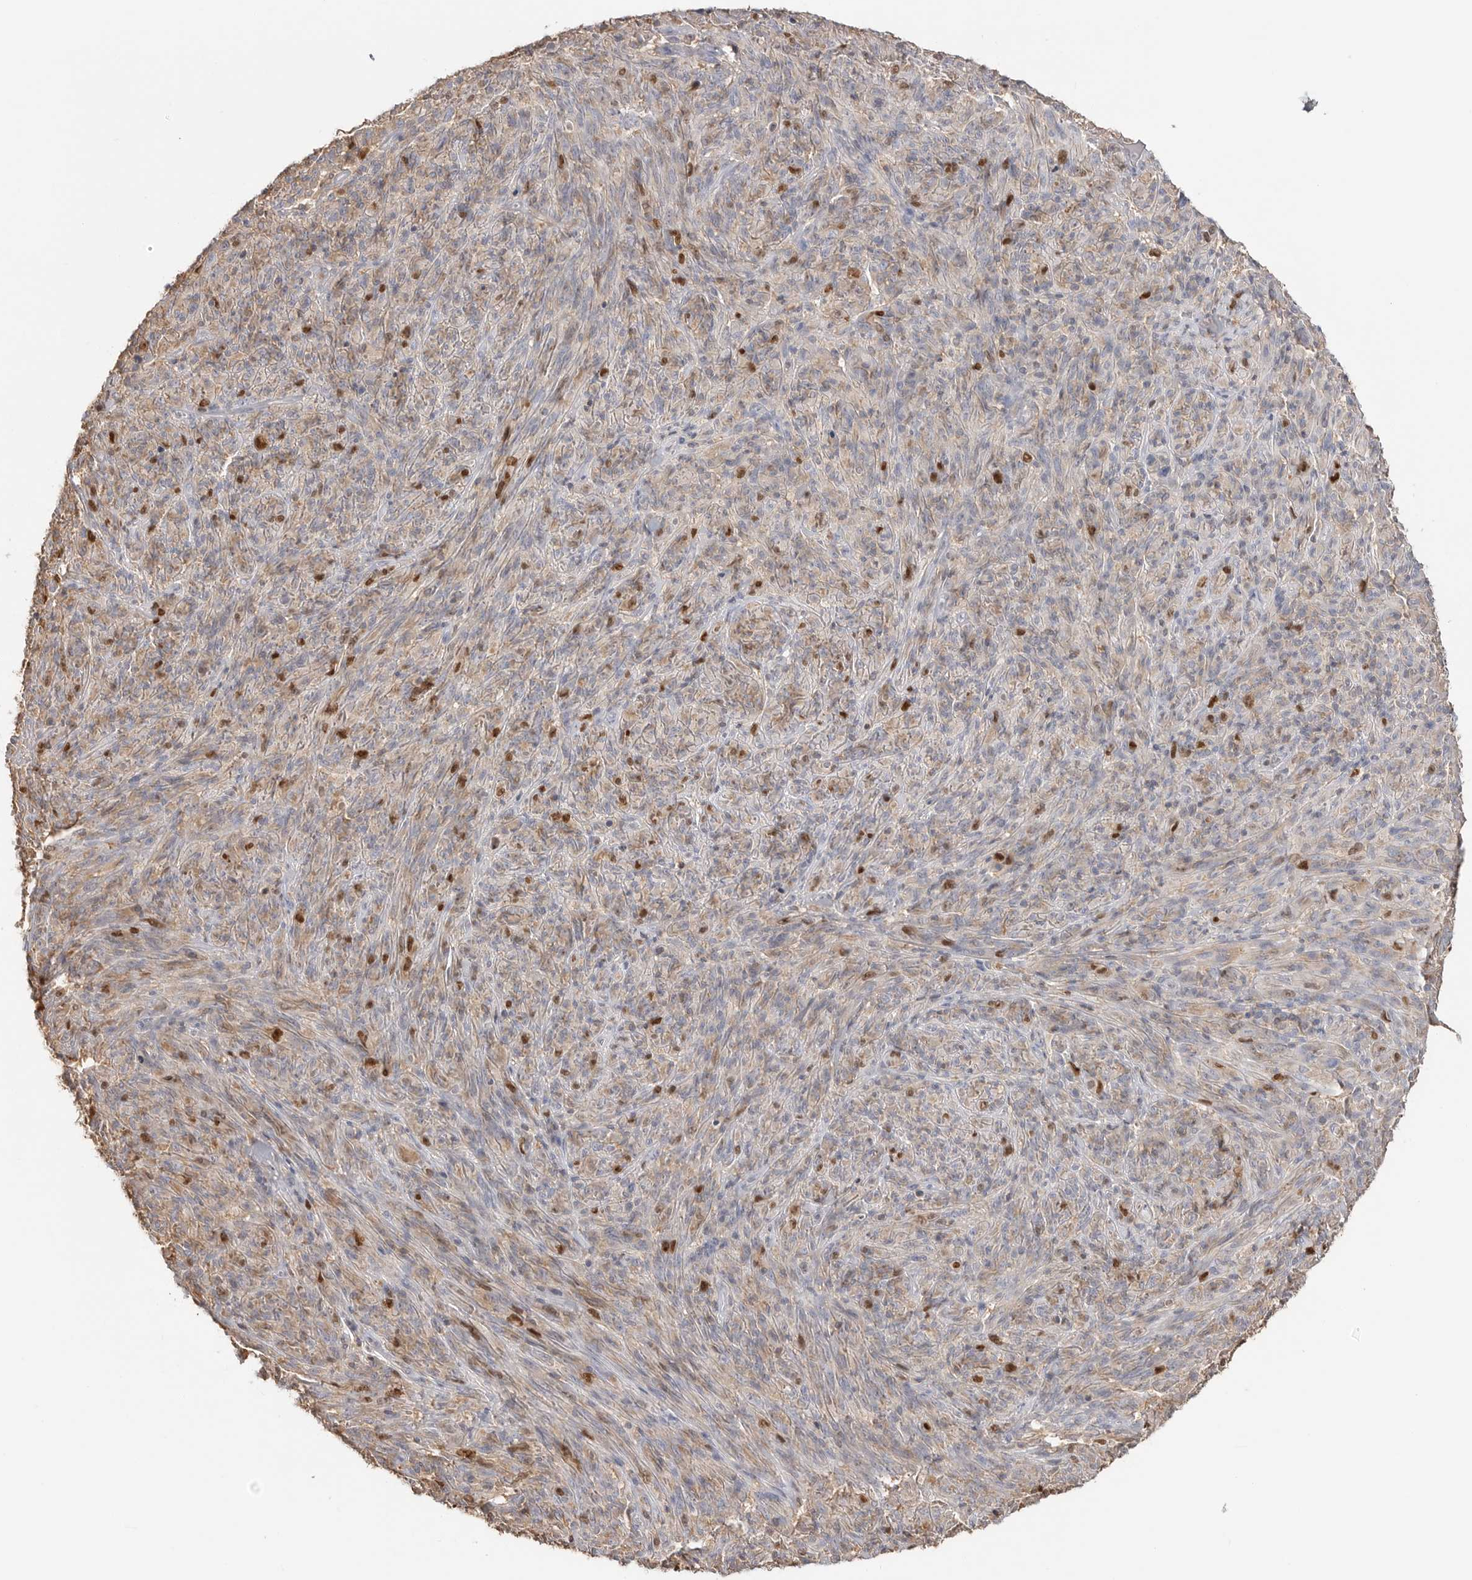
{"staining": {"intensity": "strong", "quantity": "<25%", "location": "nuclear"}, "tissue": "melanoma", "cell_type": "Tumor cells", "image_type": "cancer", "snomed": [{"axis": "morphology", "description": "Malignant melanoma, NOS"}, {"axis": "topography", "description": "Skin of head"}], "caption": "Protein staining of malignant melanoma tissue reveals strong nuclear expression in approximately <25% of tumor cells.", "gene": "TOP2A", "patient": {"sex": "male", "age": 96}}